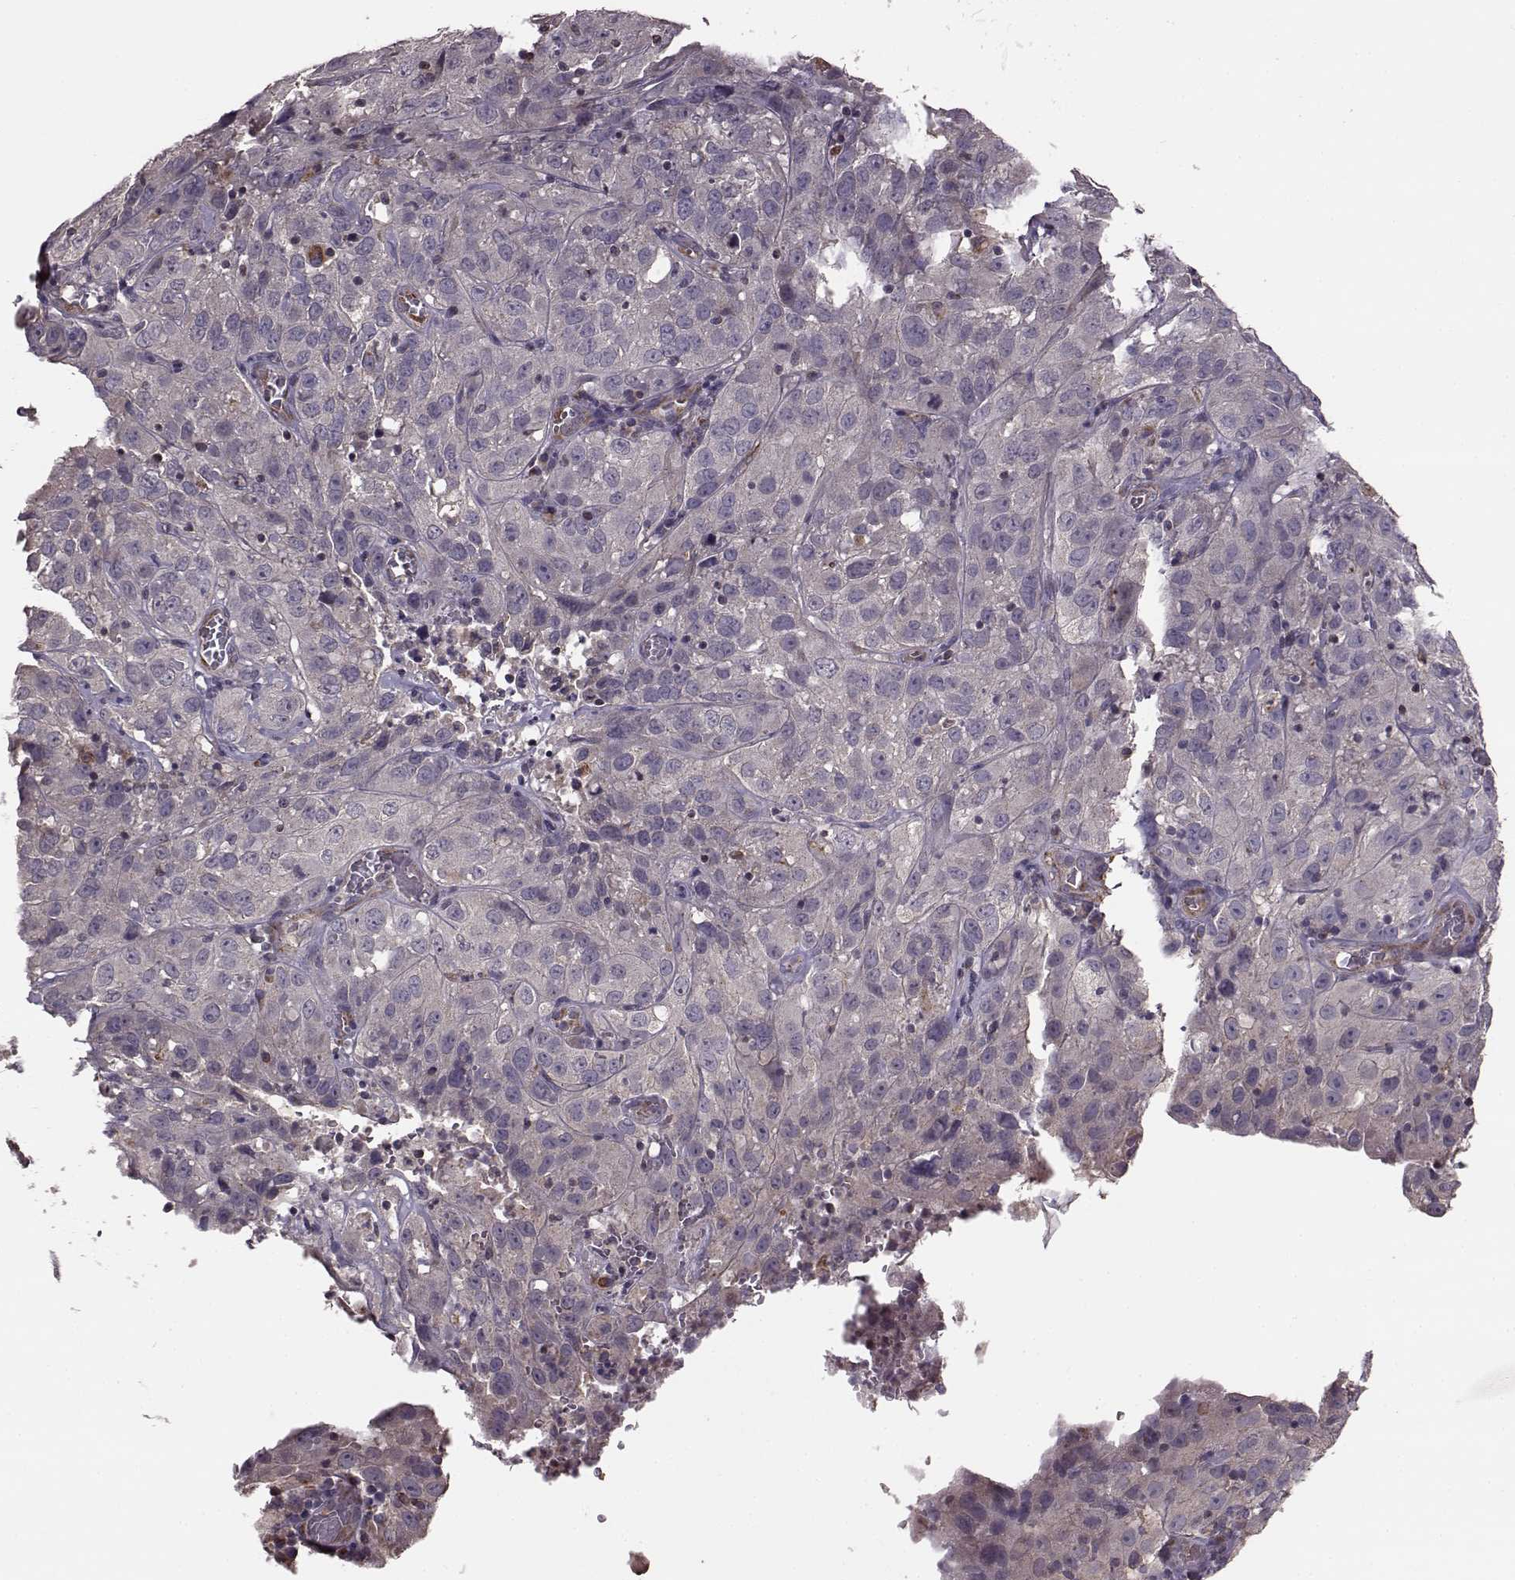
{"staining": {"intensity": "negative", "quantity": "none", "location": "none"}, "tissue": "cervical cancer", "cell_type": "Tumor cells", "image_type": "cancer", "snomed": [{"axis": "morphology", "description": "Squamous cell carcinoma, NOS"}, {"axis": "topography", "description": "Cervix"}], "caption": "Immunohistochemistry (IHC) image of neoplastic tissue: cervical cancer (squamous cell carcinoma) stained with DAB (3,3'-diaminobenzidine) reveals no significant protein staining in tumor cells. (DAB (3,3'-diaminobenzidine) immunohistochemistry (IHC) visualized using brightfield microscopy, high magnification).", "gene": "NTF3", "patient": {"sex": "female", "age": 32}}